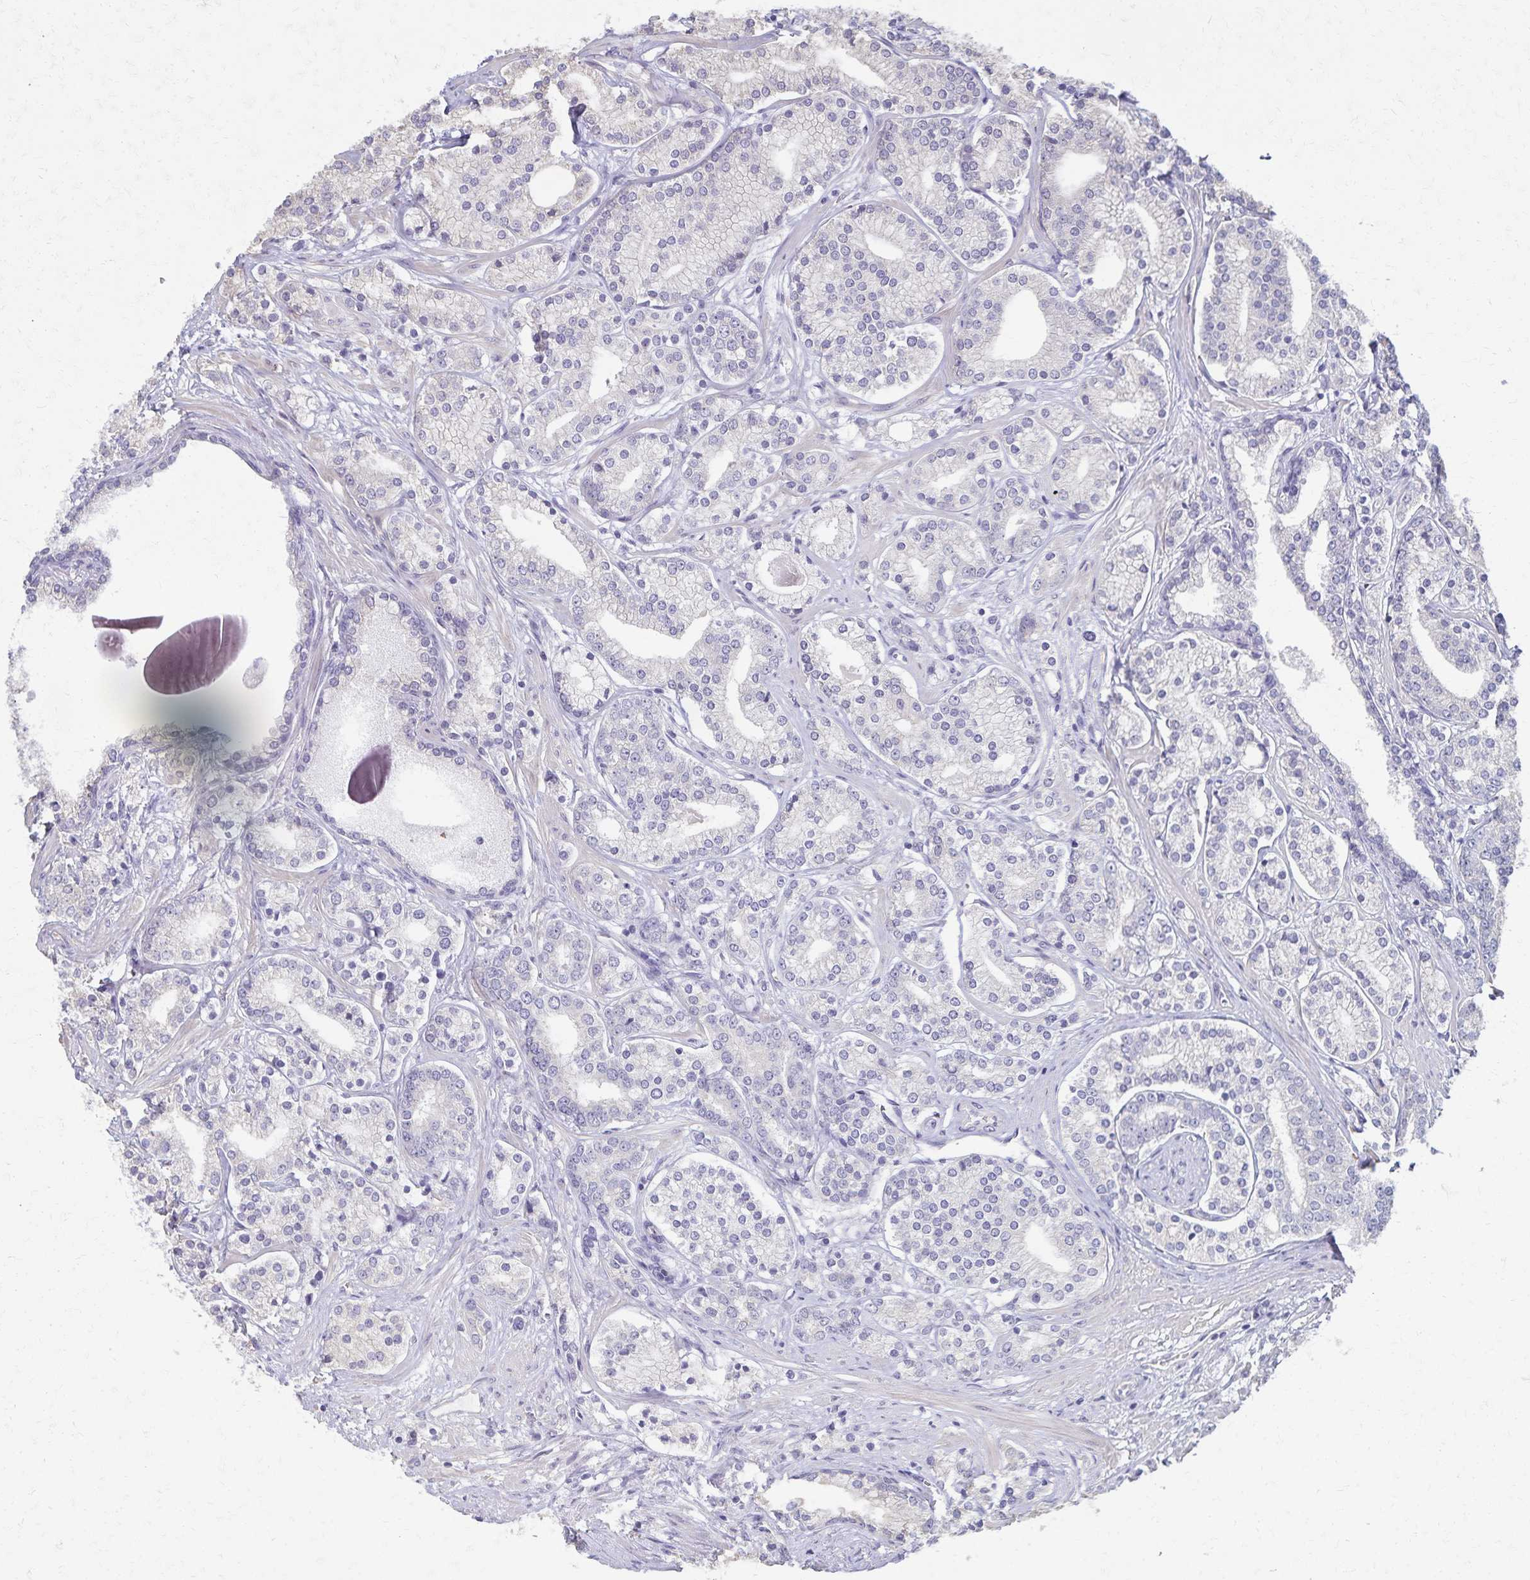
{"staining": {"intensity": "negative", "quantity": "none", "location": "none"}, "tissue": "prostate cancer", "cell_type": "Tumor cells", "image_type": "cancer", "snomed": [{"axis": "morphology", "description": "Adenocarcinoma, High grade"}, {"axis": "topography", "description": "Prostate"}], "caption": "This is an immunohistochemistry histopathology image of human prostate high-grade adenocarcinoma. There is no positivity in tumor cells.", "gene": "KISS1", "patient": {"sex": "male", "age": 58}}